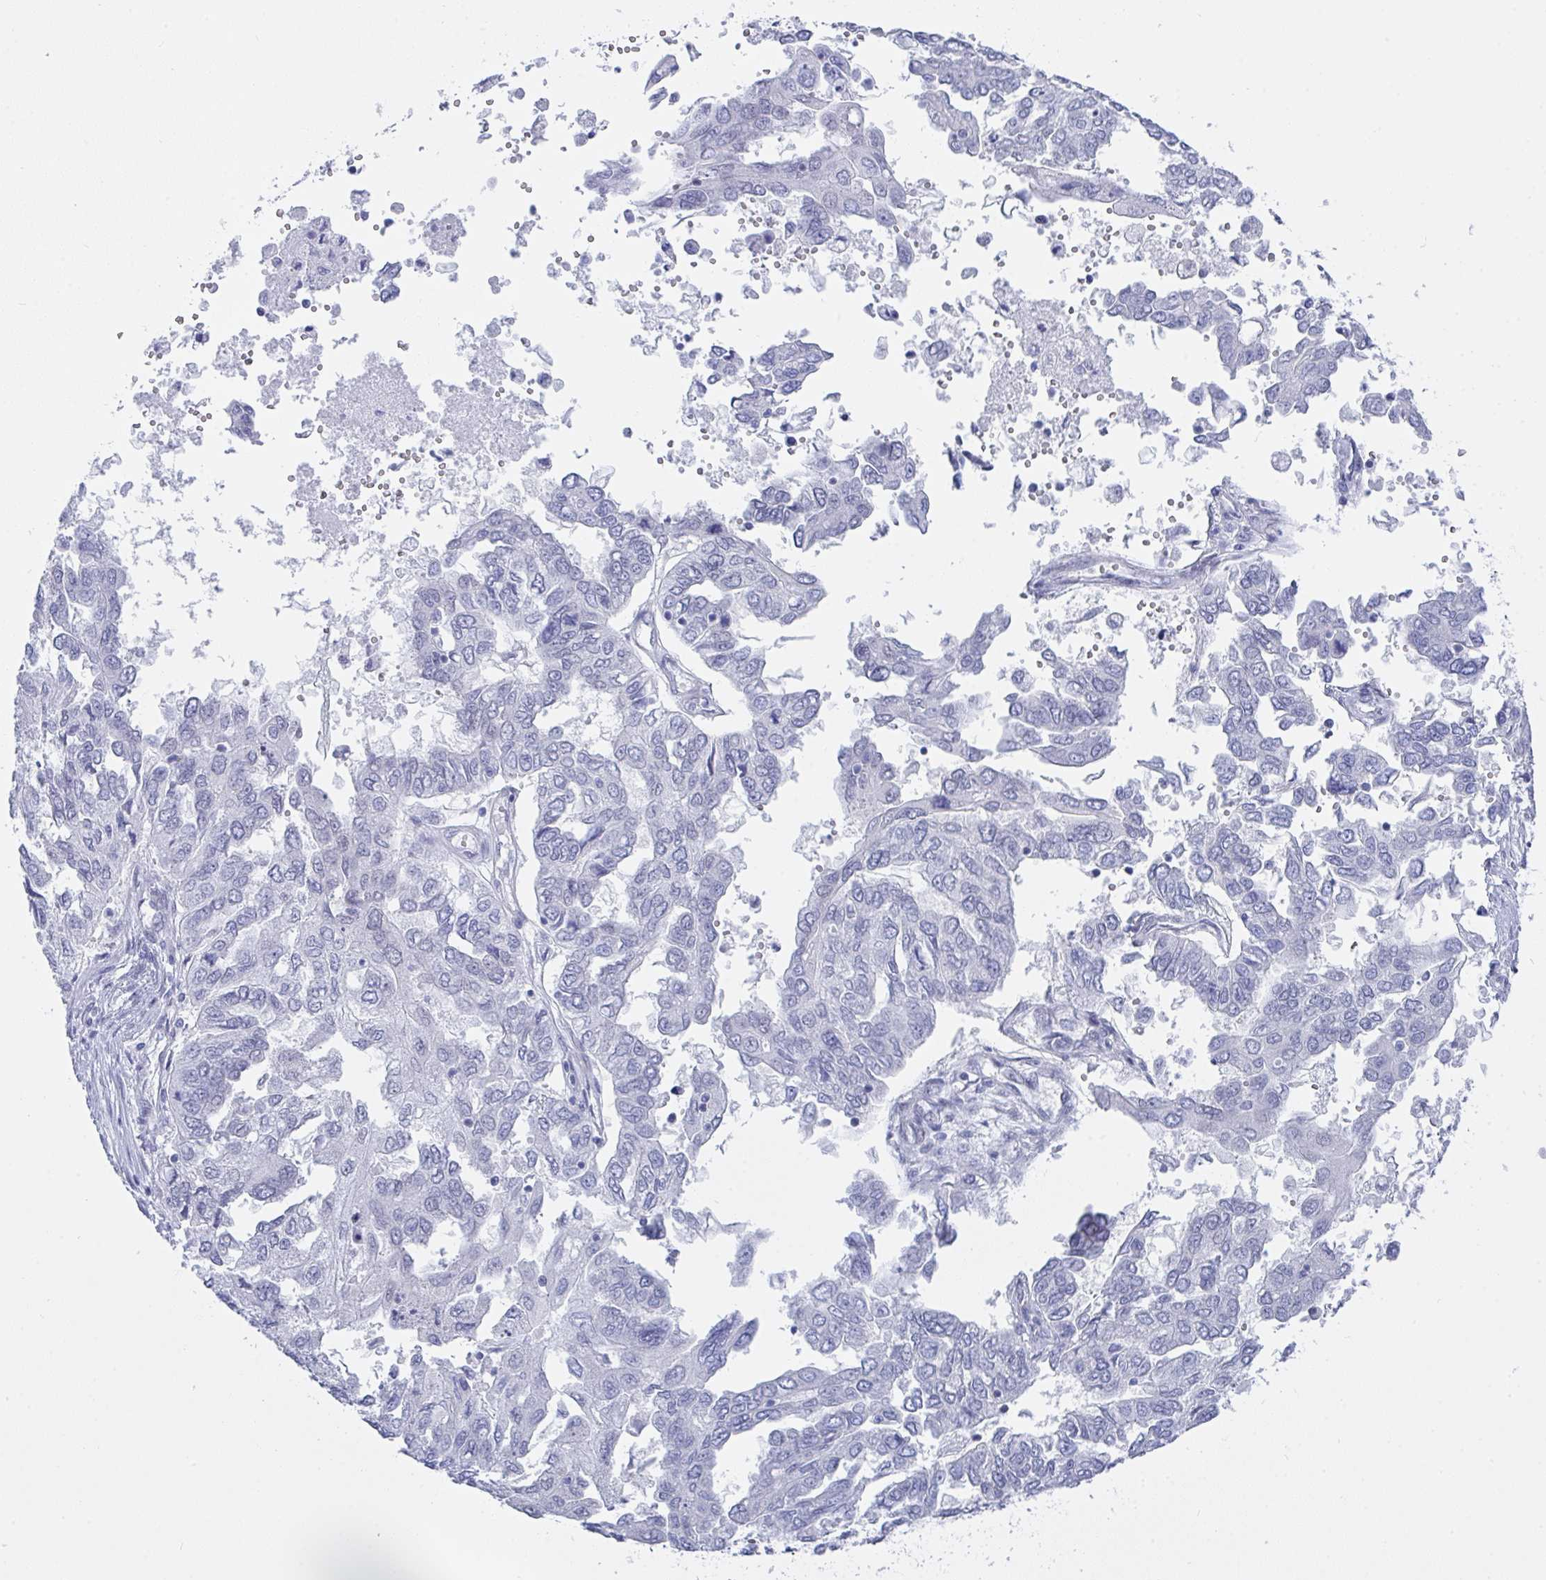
{"staining": {"intensity": "negative", "quantity": "none", "location": "none"}, "tissue": "ovarian cancer", "cell_type": "Tumor cells", "image_type": "cancer", "snomed": [{"axis": "morphology", "description": "Cystadenocarcinoma, serous, NOS"}, {"axis": "topography", "description": "Ovary"}], "caption": "Tumor cells show no significant protein positivity in serous cystadenocarcinoma (ovarian).", "gene": "FBXL22", "patient": {"sex": "female", "age": 53}}